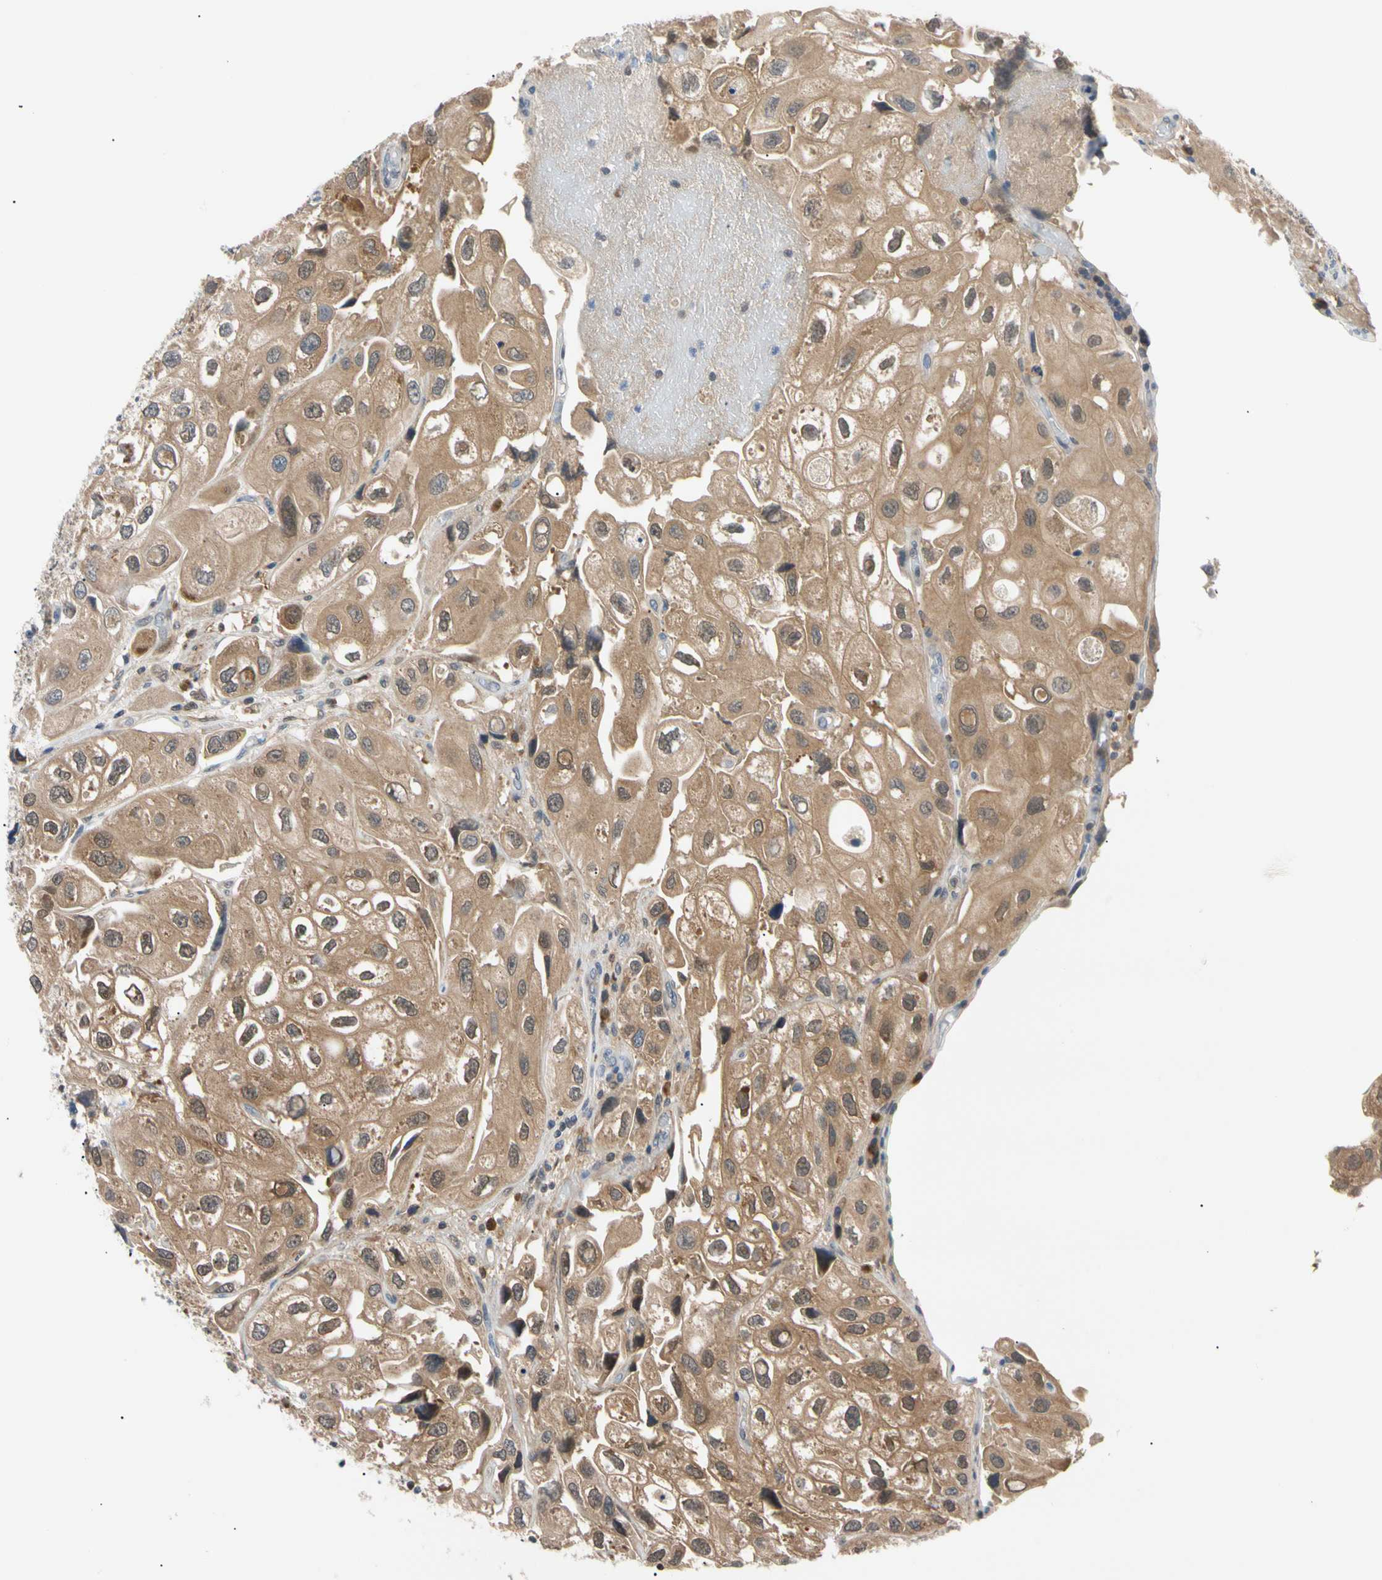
{"staining": {"intensity": "moderate", "quantity": ">75%", "location": "cytoplasmic/membranous"}, "tissue": "urothelial cancer", "cell_type": "Tumor cells", "image_type": "cancer", "snomed": [{"axis": "morphology", "description": "Urothelial carcinoma, High grade"}, {"axis": "topography", "description": "Urinary bladder"}], "caption": "Immunohistochemistry (IHC) of human urothelial carcinoma (high-grade) demonstrates medium levels of moderate cytoplasmic/membranous staining in approximately >75% of tumor cells.", "gene": "SEC23B", "patient": {"sex": "female", "age": 64}}